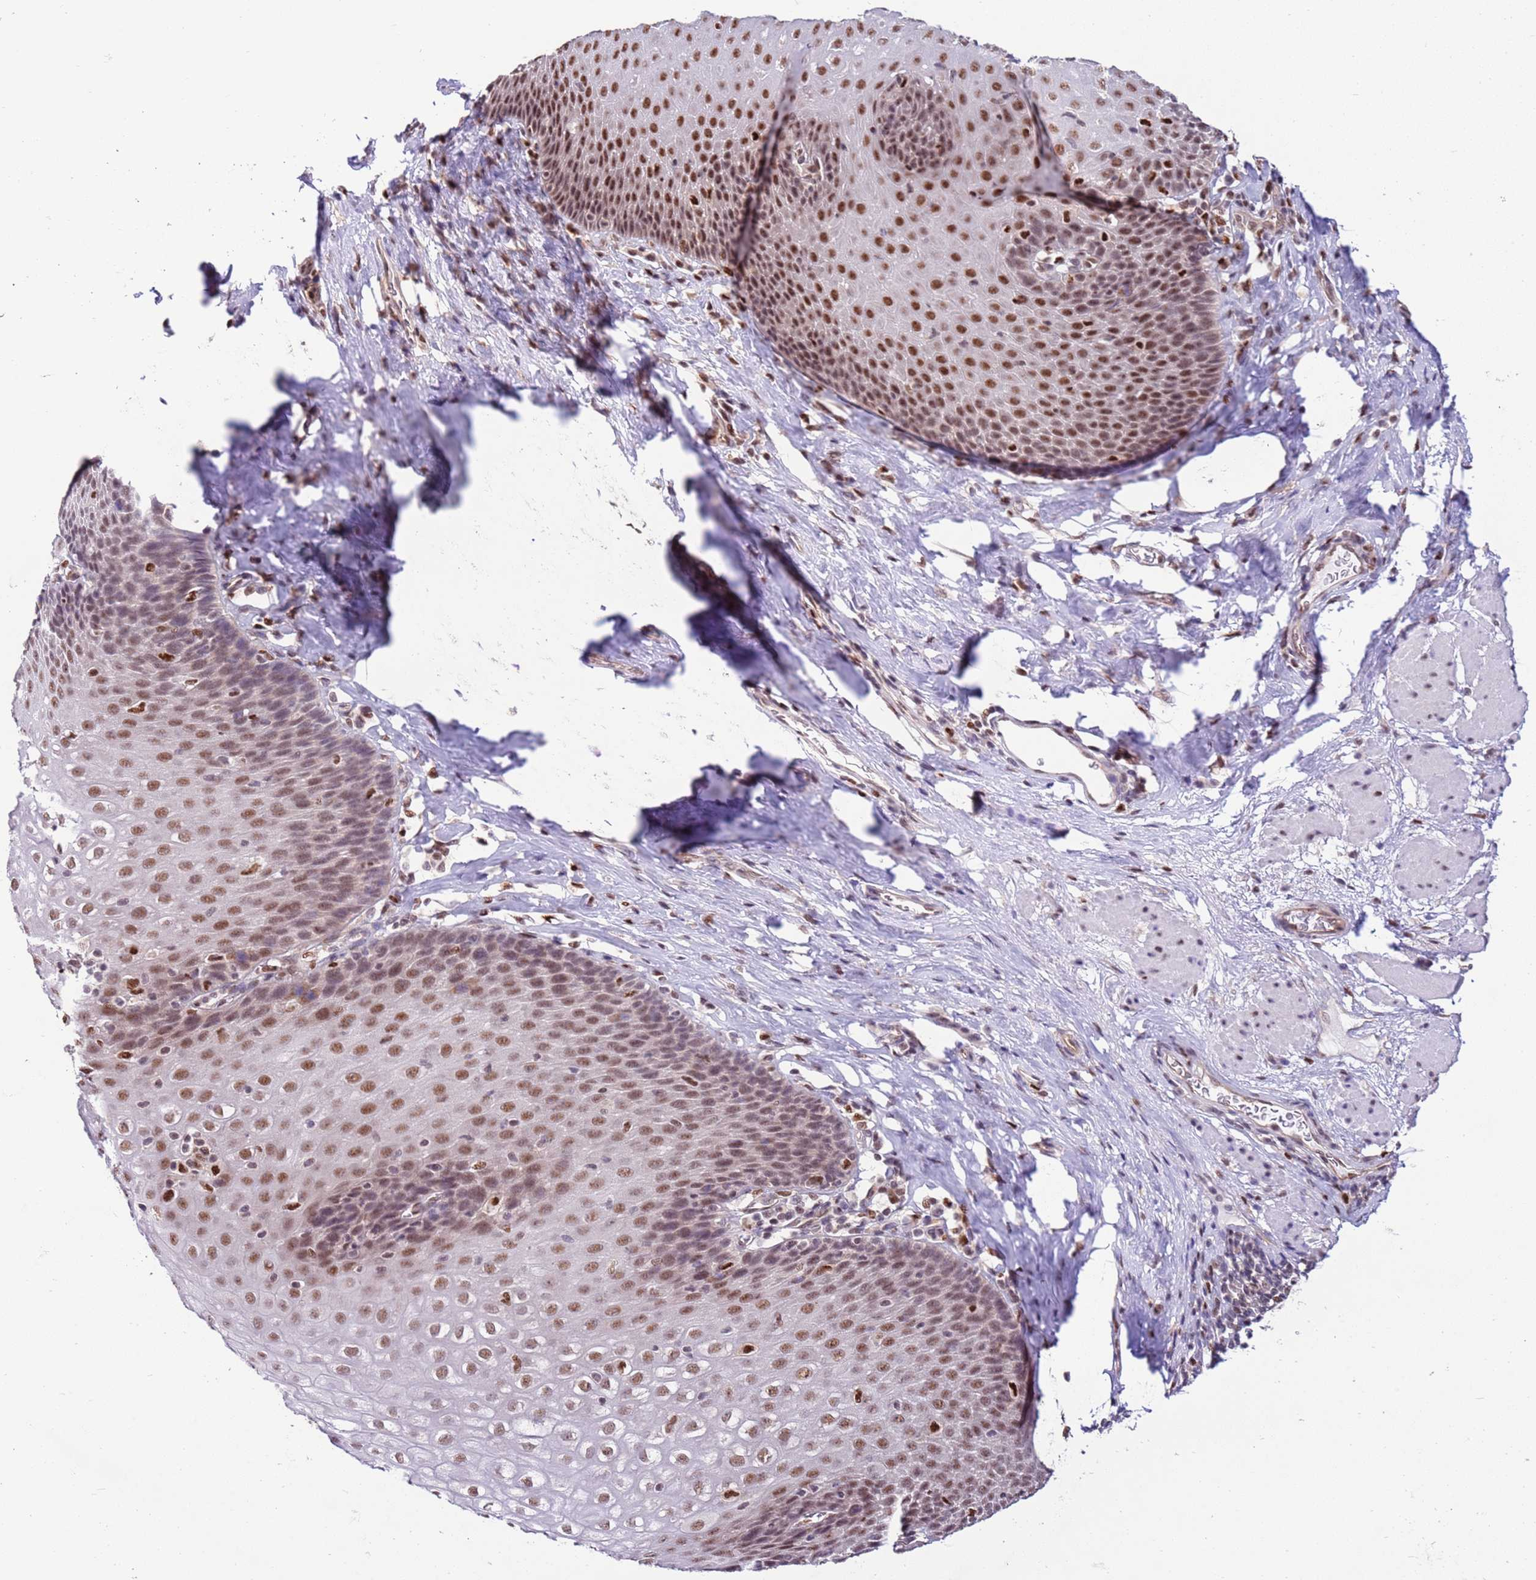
{"staining": {"intensity": "strong", "quantity": ">75%", "location": "nuclear"}, "tissue": "esophagus", "cell_type": "Squamous epithelial cells", "image_type": "normal", "snomed": [{"axis": "morphology", "description": "Normal tissue, NOS"}, {"axis": "topography", "description": "Esophagus"}], "caption": "Immunohistochemistry (IHC) micrograph of normal human esophagus stained for a protein (brown), which exhibits high levels of strong nuclear expression in approximately >75% of squamous epithelial cells.", "gene": "PRPF6", "patient": {"sex": "female", "age": 61}}